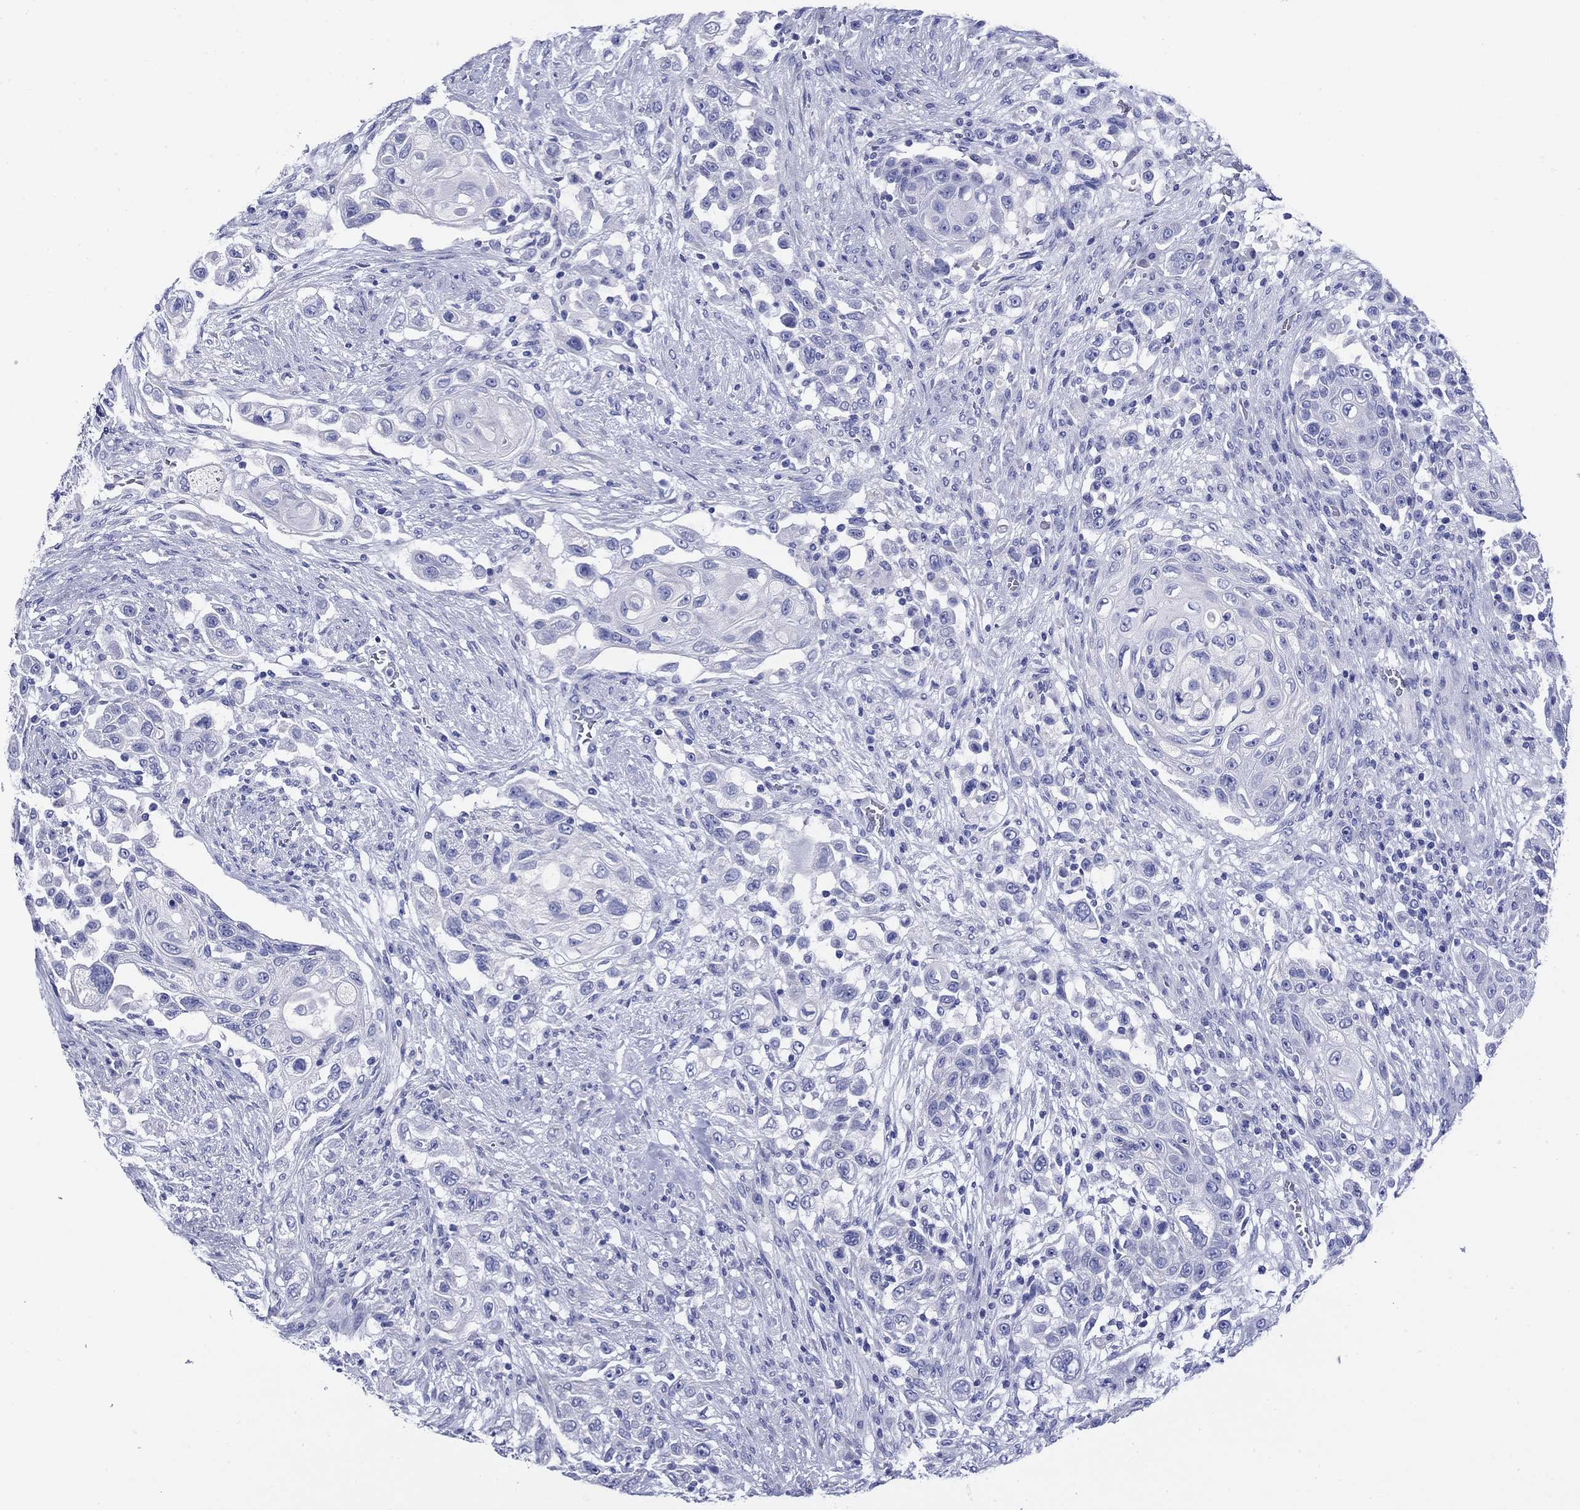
{"staining": {"intensity": "negative", "quantity": "none", "location": "none"}, "tissue": "urothelial cancer", "cell_type": "Tumor cells", "image_type": "cancer", "snomed": [{"axis": "morphology", "description": "Urothelial carcinoma, High grade"}, {"axis": "topography", "description": "Urinary bladder"}], "caption": "The micrograph displays no significant positivity in tumor cells of urothelial carcinoma (high-grade). (DAB IHC, high magnification).", "gene": "GIP", "patient": {"sex": "female", "age": 56}}